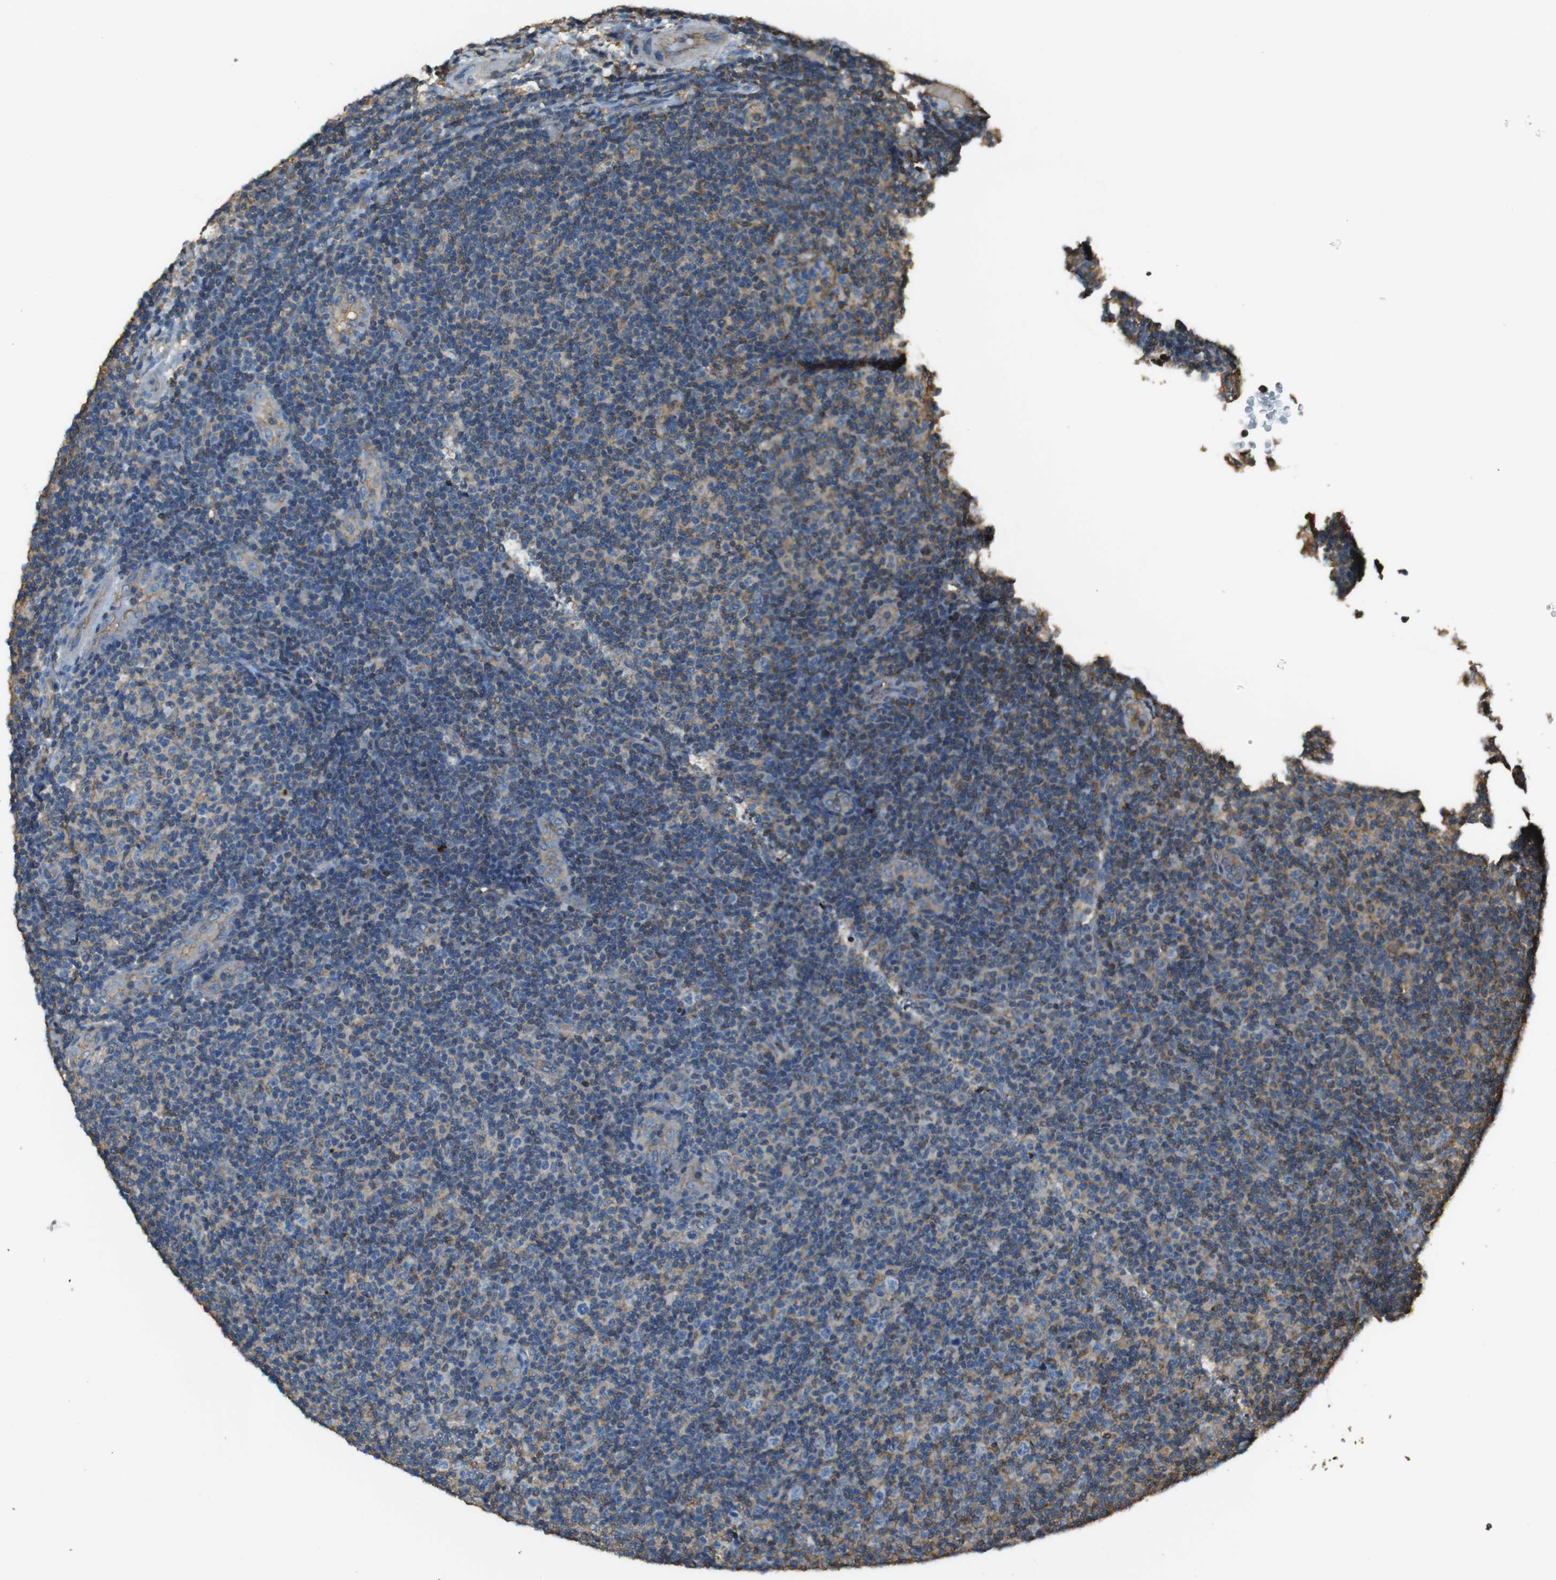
{"staining": {"intensity": "negative", "quantity": "none", "location": "none"}, "tissue": "lymphoma", "cell_type": "Tumor cells", "image_type": "cancer", "snomed": [{"axis": "morphology", "description": "Malignant lymphoma, non-Hodgkin's type, Low grade"}, {"axis": "topography", "description": "Lymph node"}], "caption": "Tumor cells are negative for brown protein staining in lymphoma.", "gene": "FCAR", "patient": {"sex": "male", "age": 83}}